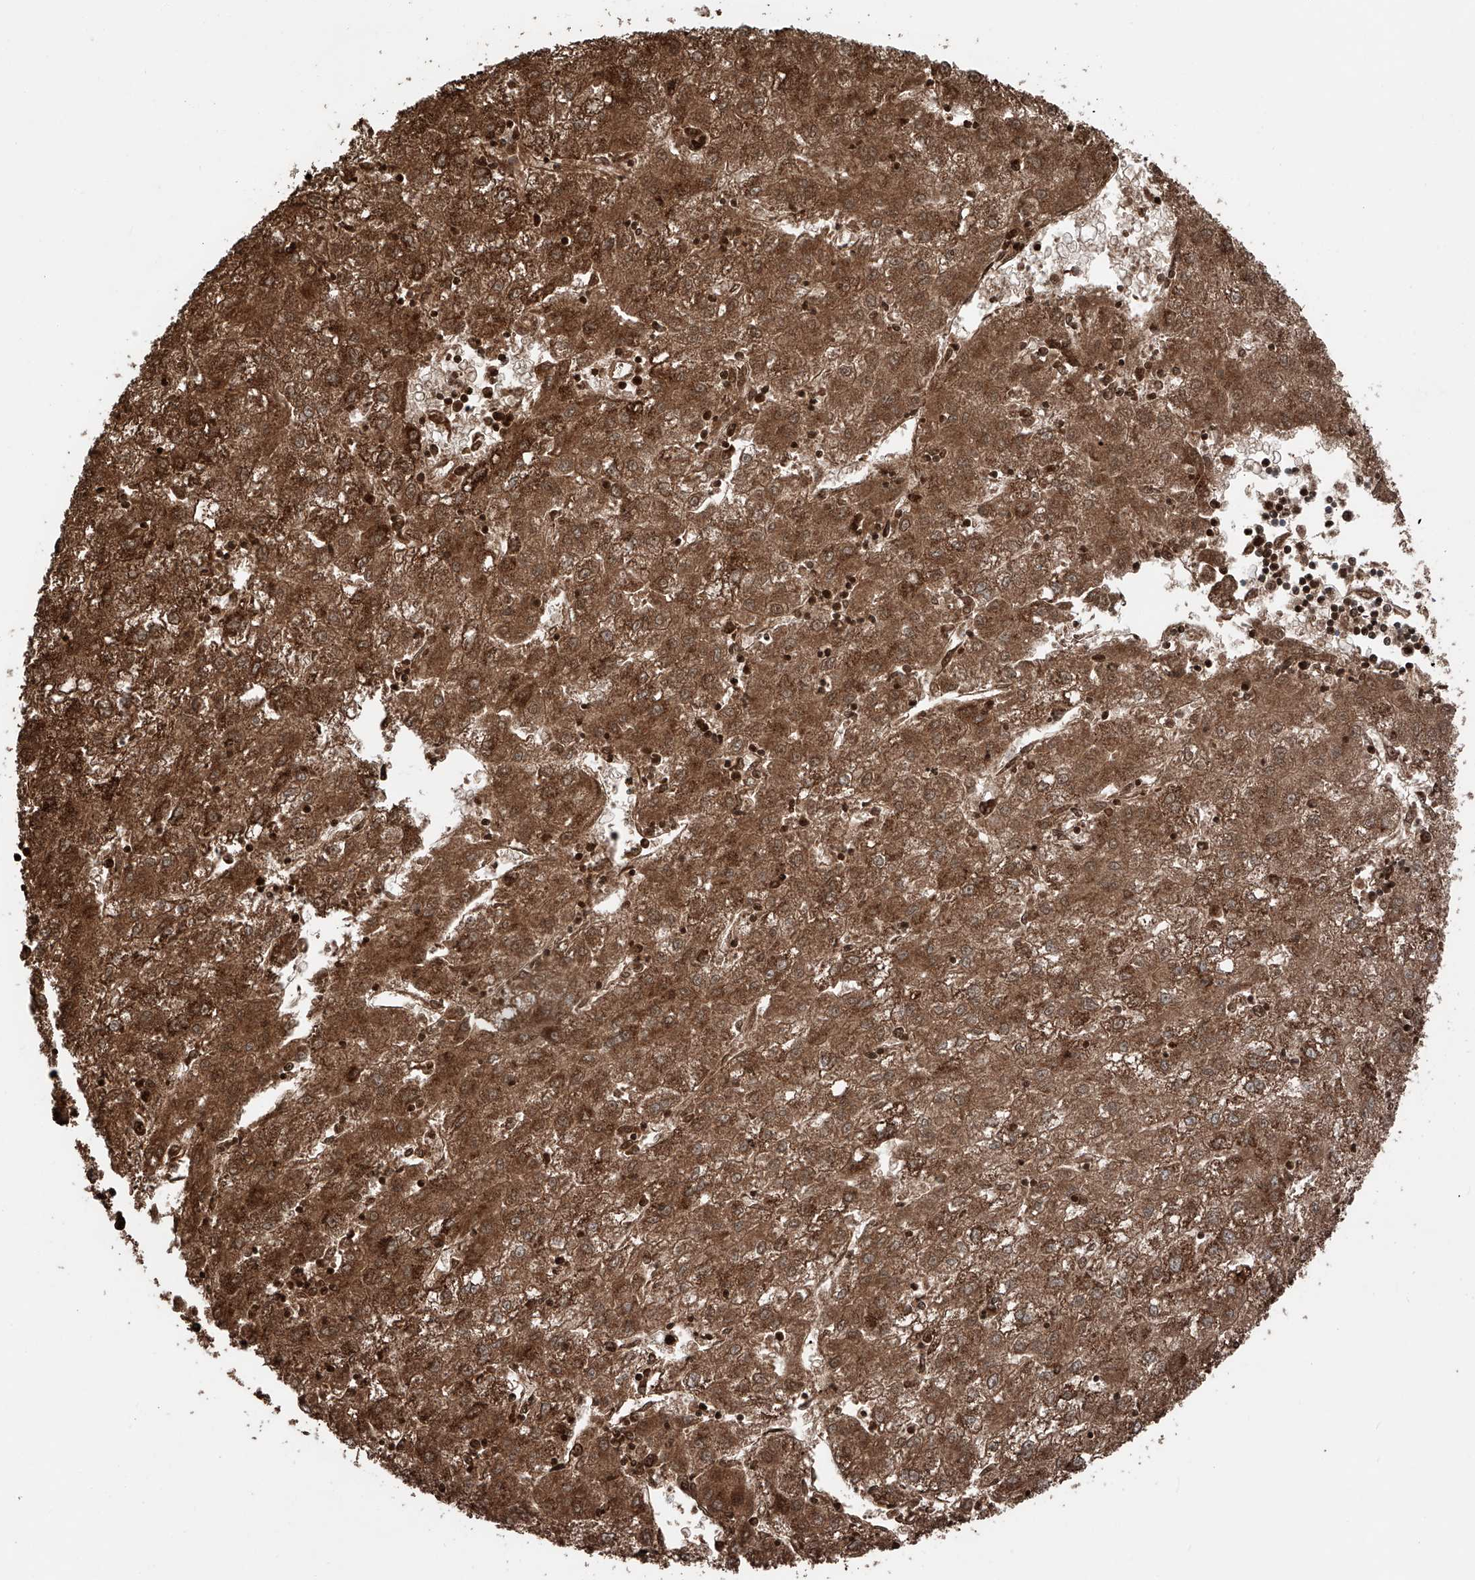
{"staining": {"intensity": "strong", "quantity": ">75%", "location": "cytoplasmic/membranous"}, "tissue": "liver cancer", "cell_type": "Tumor cells", "image_type": "cancer", "snomed": [{"axis": "morphology", "description": "Carcinoma, Hepatocellular, NOS"}, {"axis": "topography", "description": "Liver"}], "caption": "A brown stain highlights strong cytoplasmic/membranous positivity of a protein in human liver hepatocellular carcinoma tumor cells.", "gene": "ZSCAN29", "patient": {"sex": "male", "age": 72}}